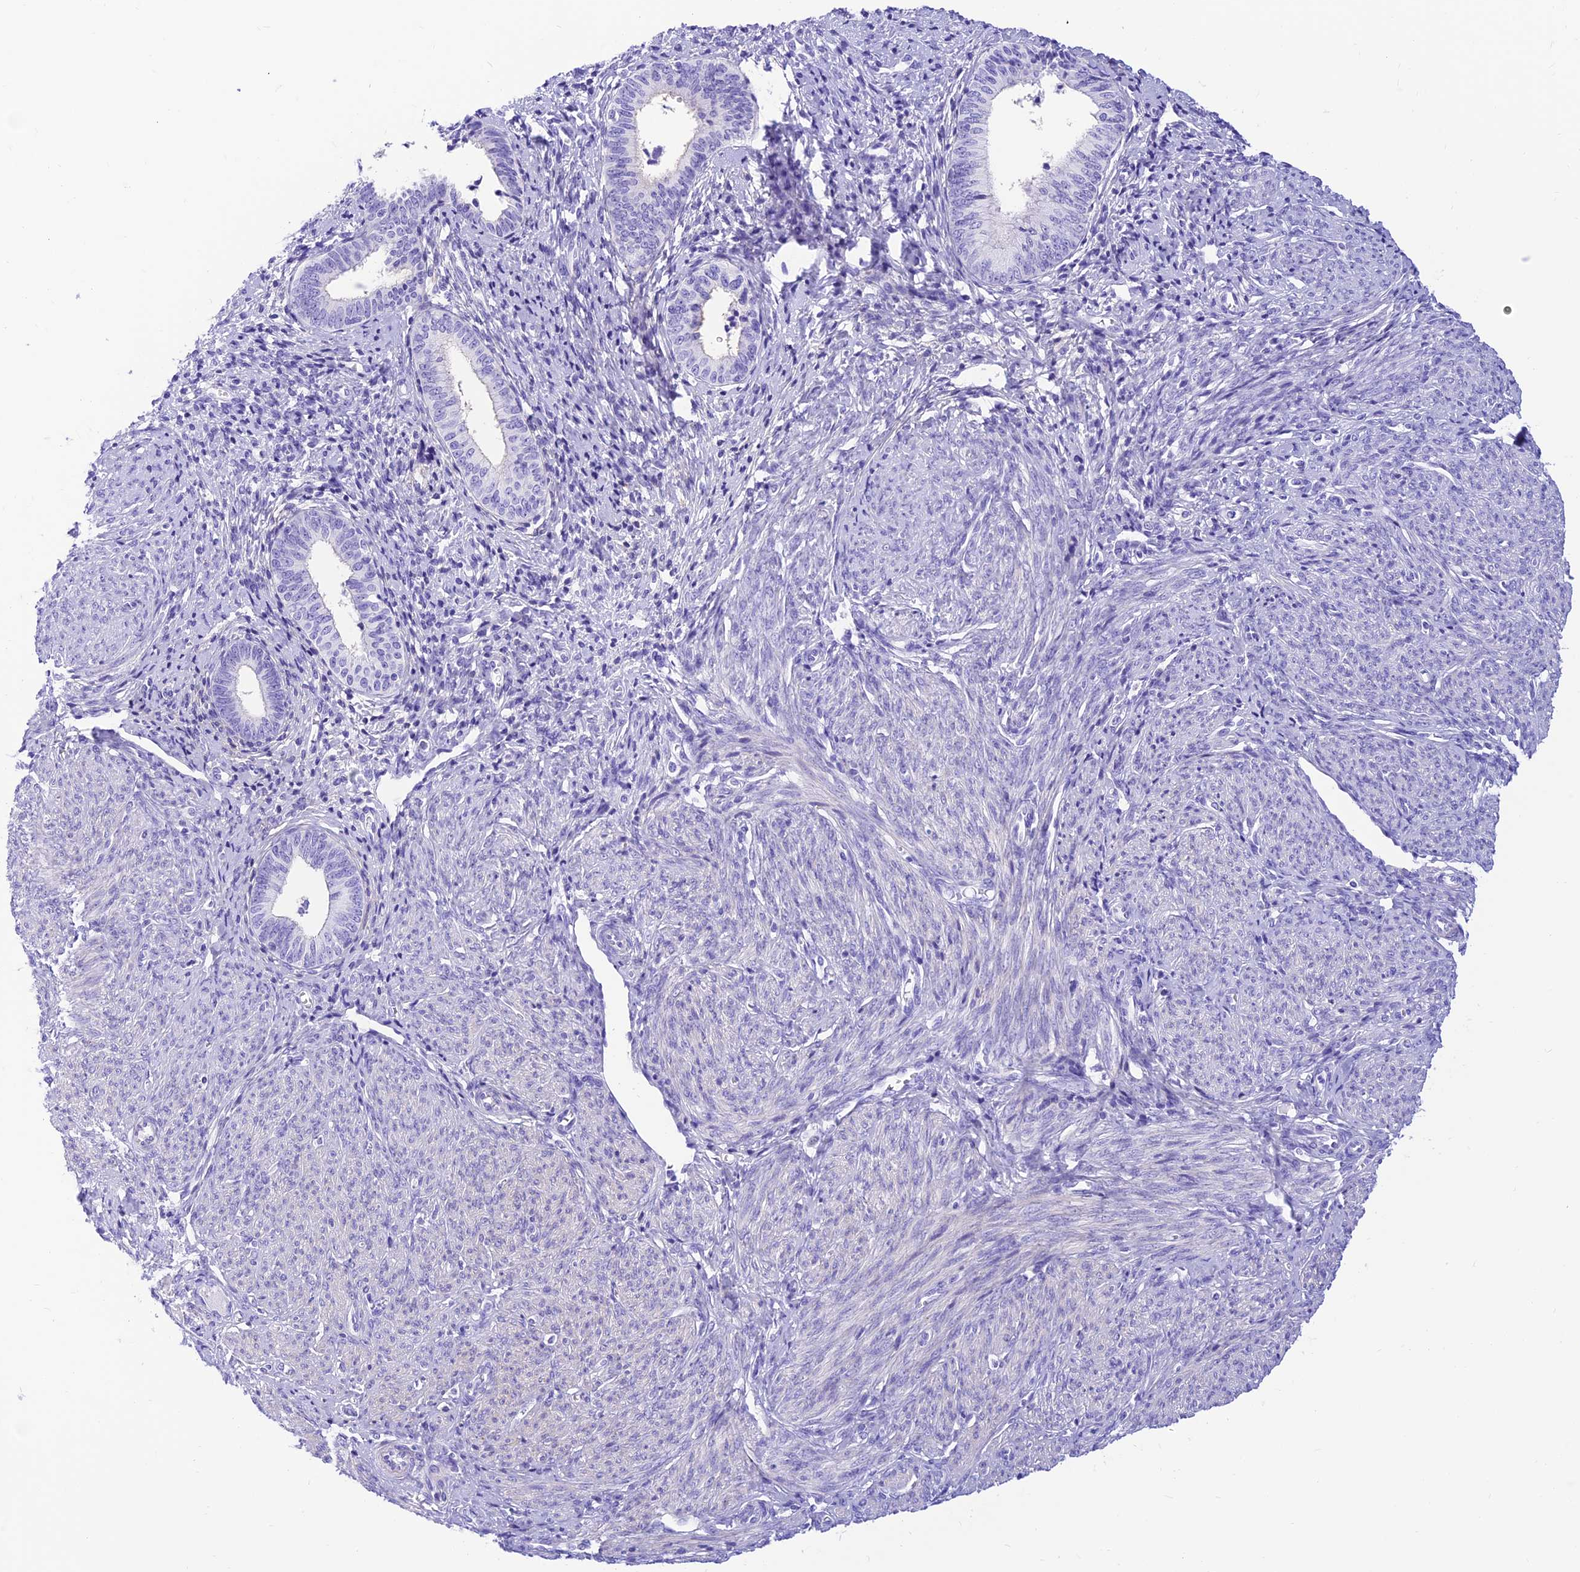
{"staining": {"intensity": "negative", "quantity": "none", "location": "none"}, "tissue": "endometrial cancer", "cell_type": "Tumor cells", "image_type": "cancer", "snomed": [{"axis": "morphology", "description": "Adenocarcinoma, NOS"}, {"axis": "topography", "description": "Endometrium"}], "caption": "High magnification brightfield microscopy of endometrial adenocarcinoma stained with DAB (brown) and counterstained with hematoxylin (blue): tumor cells show no significant positivity.", "gene": "PRNP", "patient": {"sex": "female", "age": 79}}